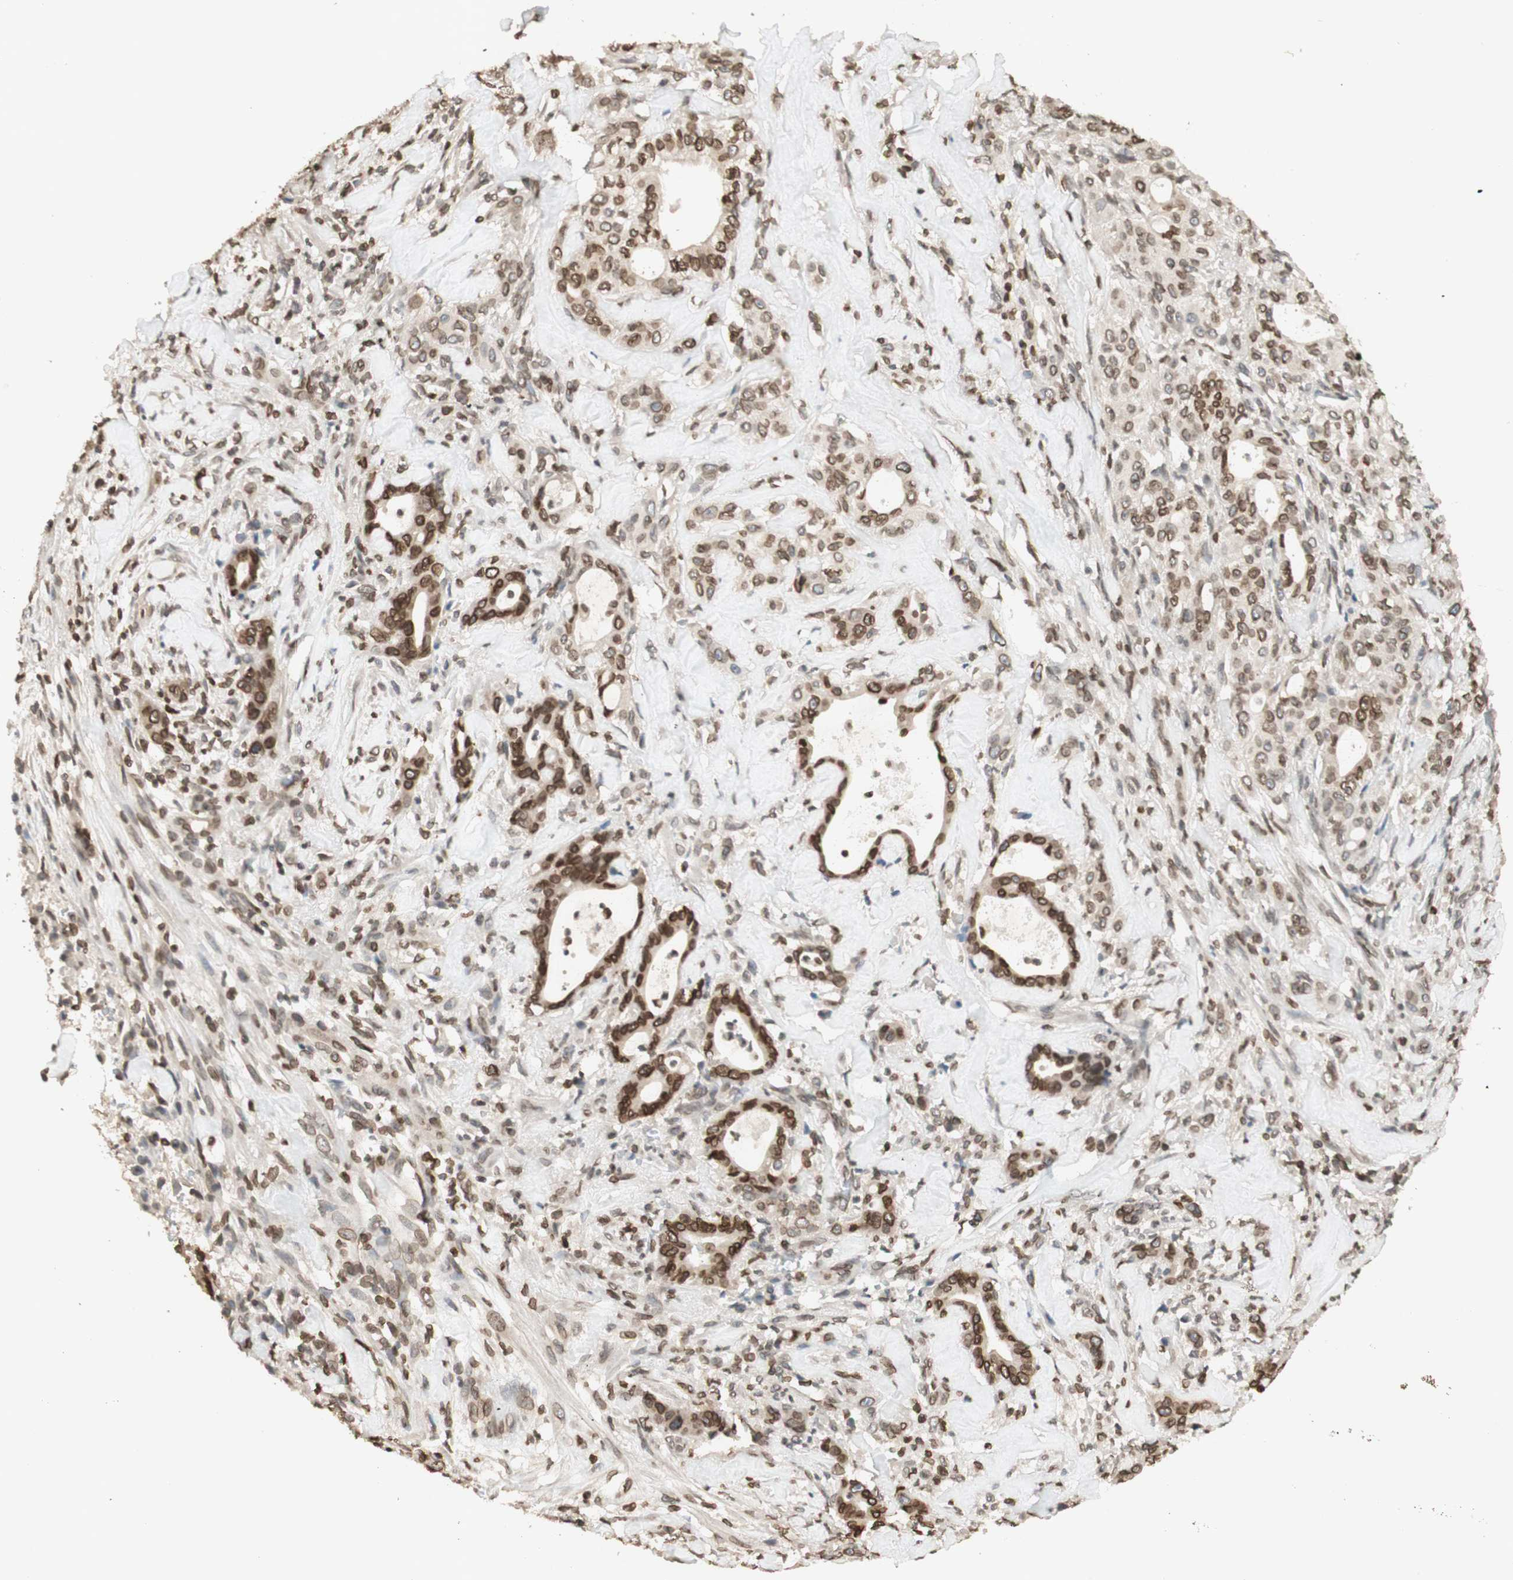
{"staining": {"intensity": "moderate", "quantity": ">75%", "location": "cytoplasmic/membranous,nuclear"}, "tissue": "liver cancer", "cell_type": "Tumor cells", "image_type": "cancer", "snomed": [{"axis": "morphology", "description": "Cholangiocarcinoma"}, {"axis": "topography", "description": "Liver"}], "caption": "Human cholangiocarcinoma (liver) stained with a brown dye reveals moderate cytoplasmic/membranous and nuclear positive expression in about >75% of tumor cells.", "gene": "TMPO", "patient": {"sex": "female", "age": 67}}